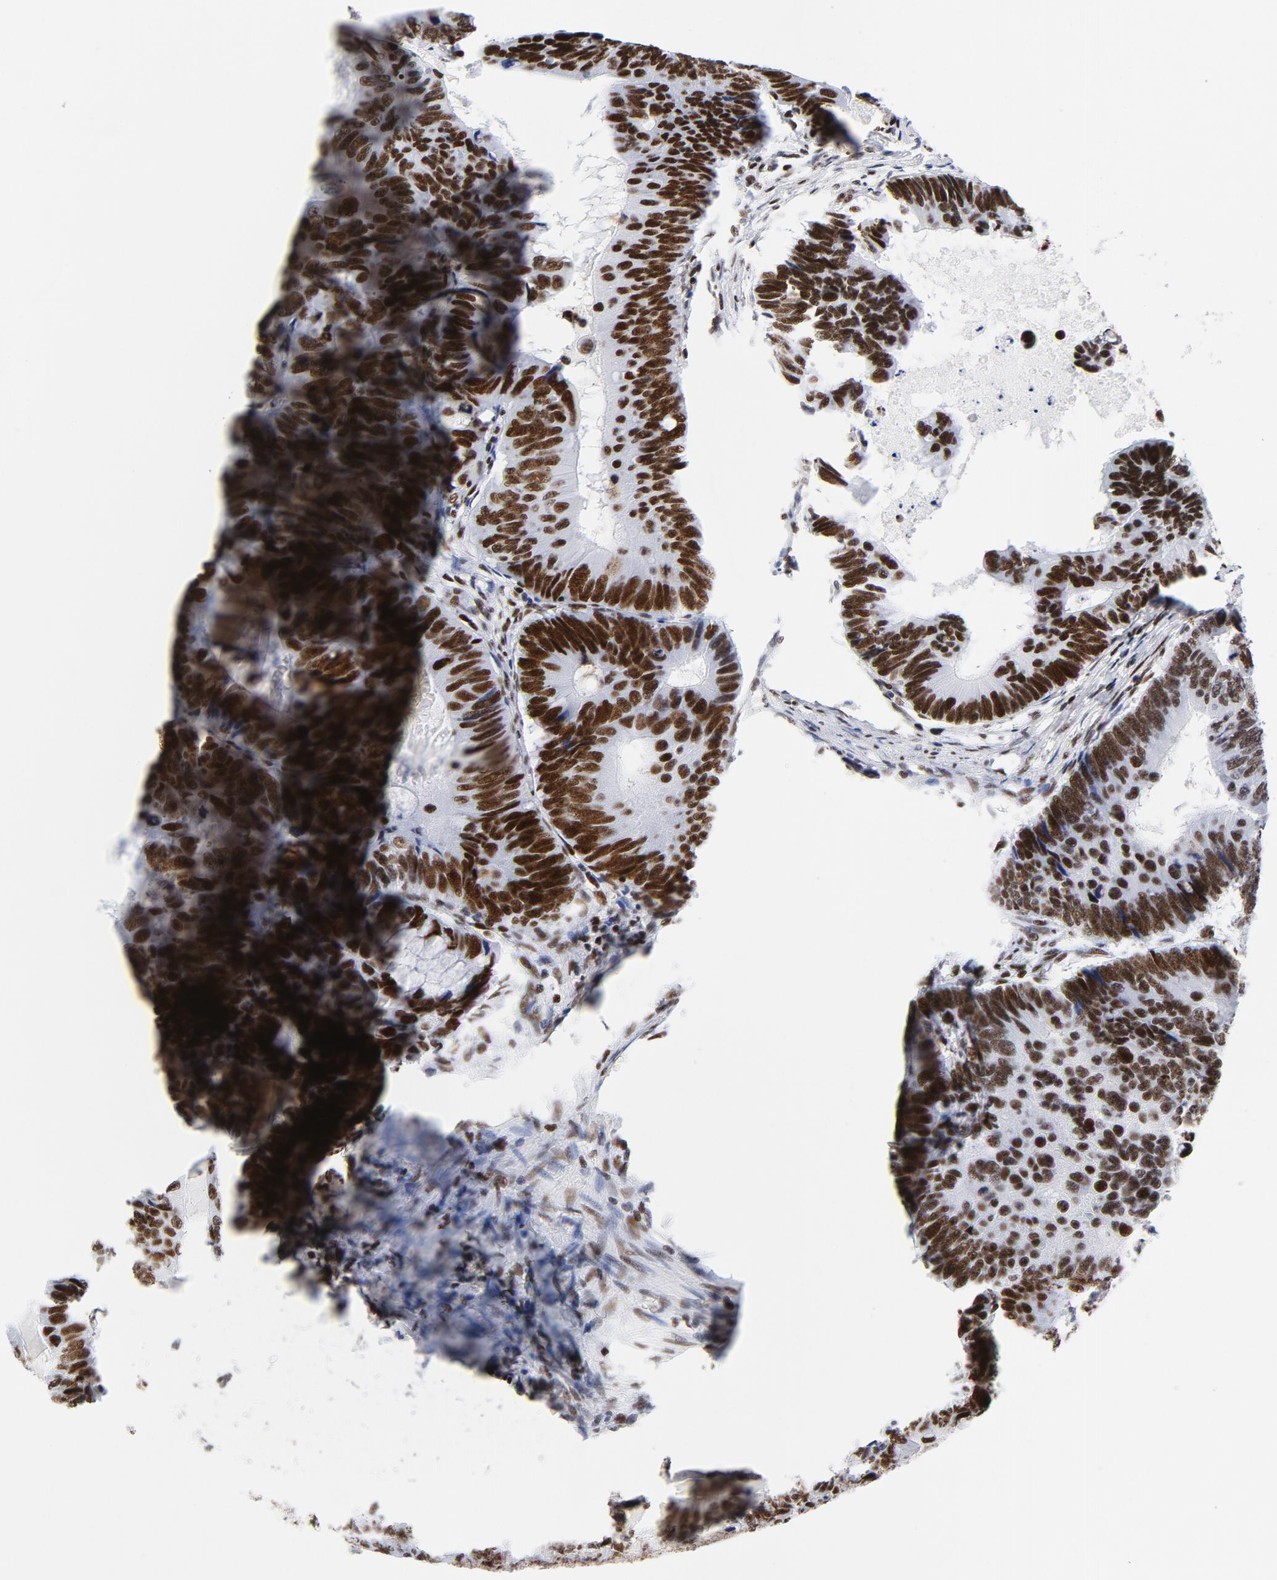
{"staining": {"intensity": "strong", "quantity": ">75%", "location": "nuclear"}, "tissue": "colorectal cancer", "cell_type": "Tumor cells", "image_type": "cancer", "snomed": [{"axis": "morphology", "description": "Adenocarcinoma, NOS"}, {"axis": "topography", "description": "Colon"}], "caption": "Immunohistochemistry of human colorectal cancer reveals high levels of strong nuclear expression in approximately >75% of tumor cells.", "gene": "XRCC5", "patient": {"sex": "female", "age": 55}}